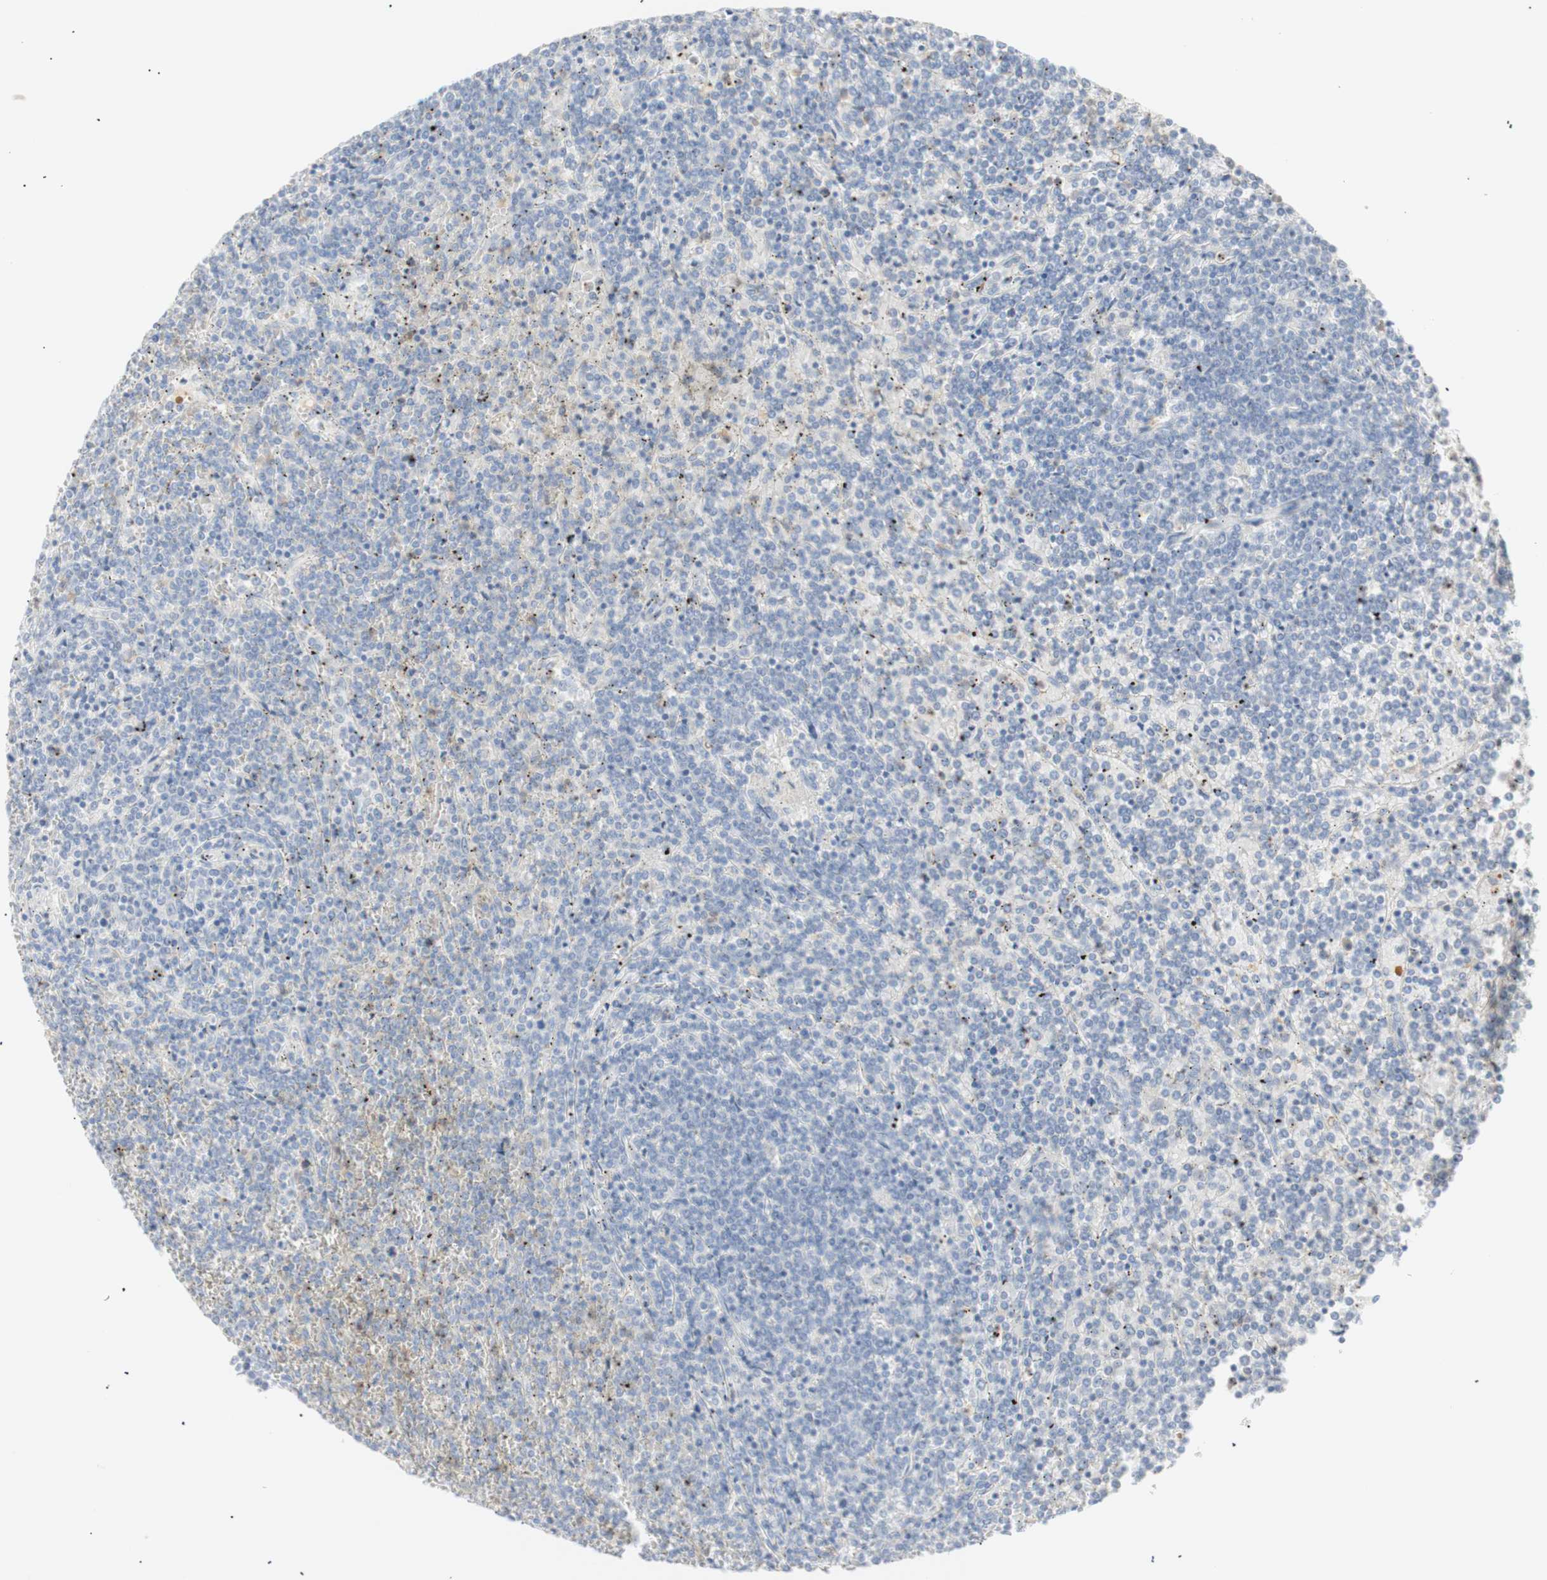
{"staining": {"intensity": "negative", "quantity": "none", "location": "none"}, "tissue": "lymphoma", "cell_type": "Tumor cells", "image_type": "cancer", "snomed": [{"axis": "morphology", "description": "Malignant lymphoma, non-Hodgkin's type, Low grade"}, {"axis": "topography", "description": "Spleen"}], "caption": "Lymphoma stained for a protein using immunohistochemistry (IHC) reveals no positivity tumor cells.", "gene": "B4GALNT3", "patient": {"sex": "female", "age": 19}}